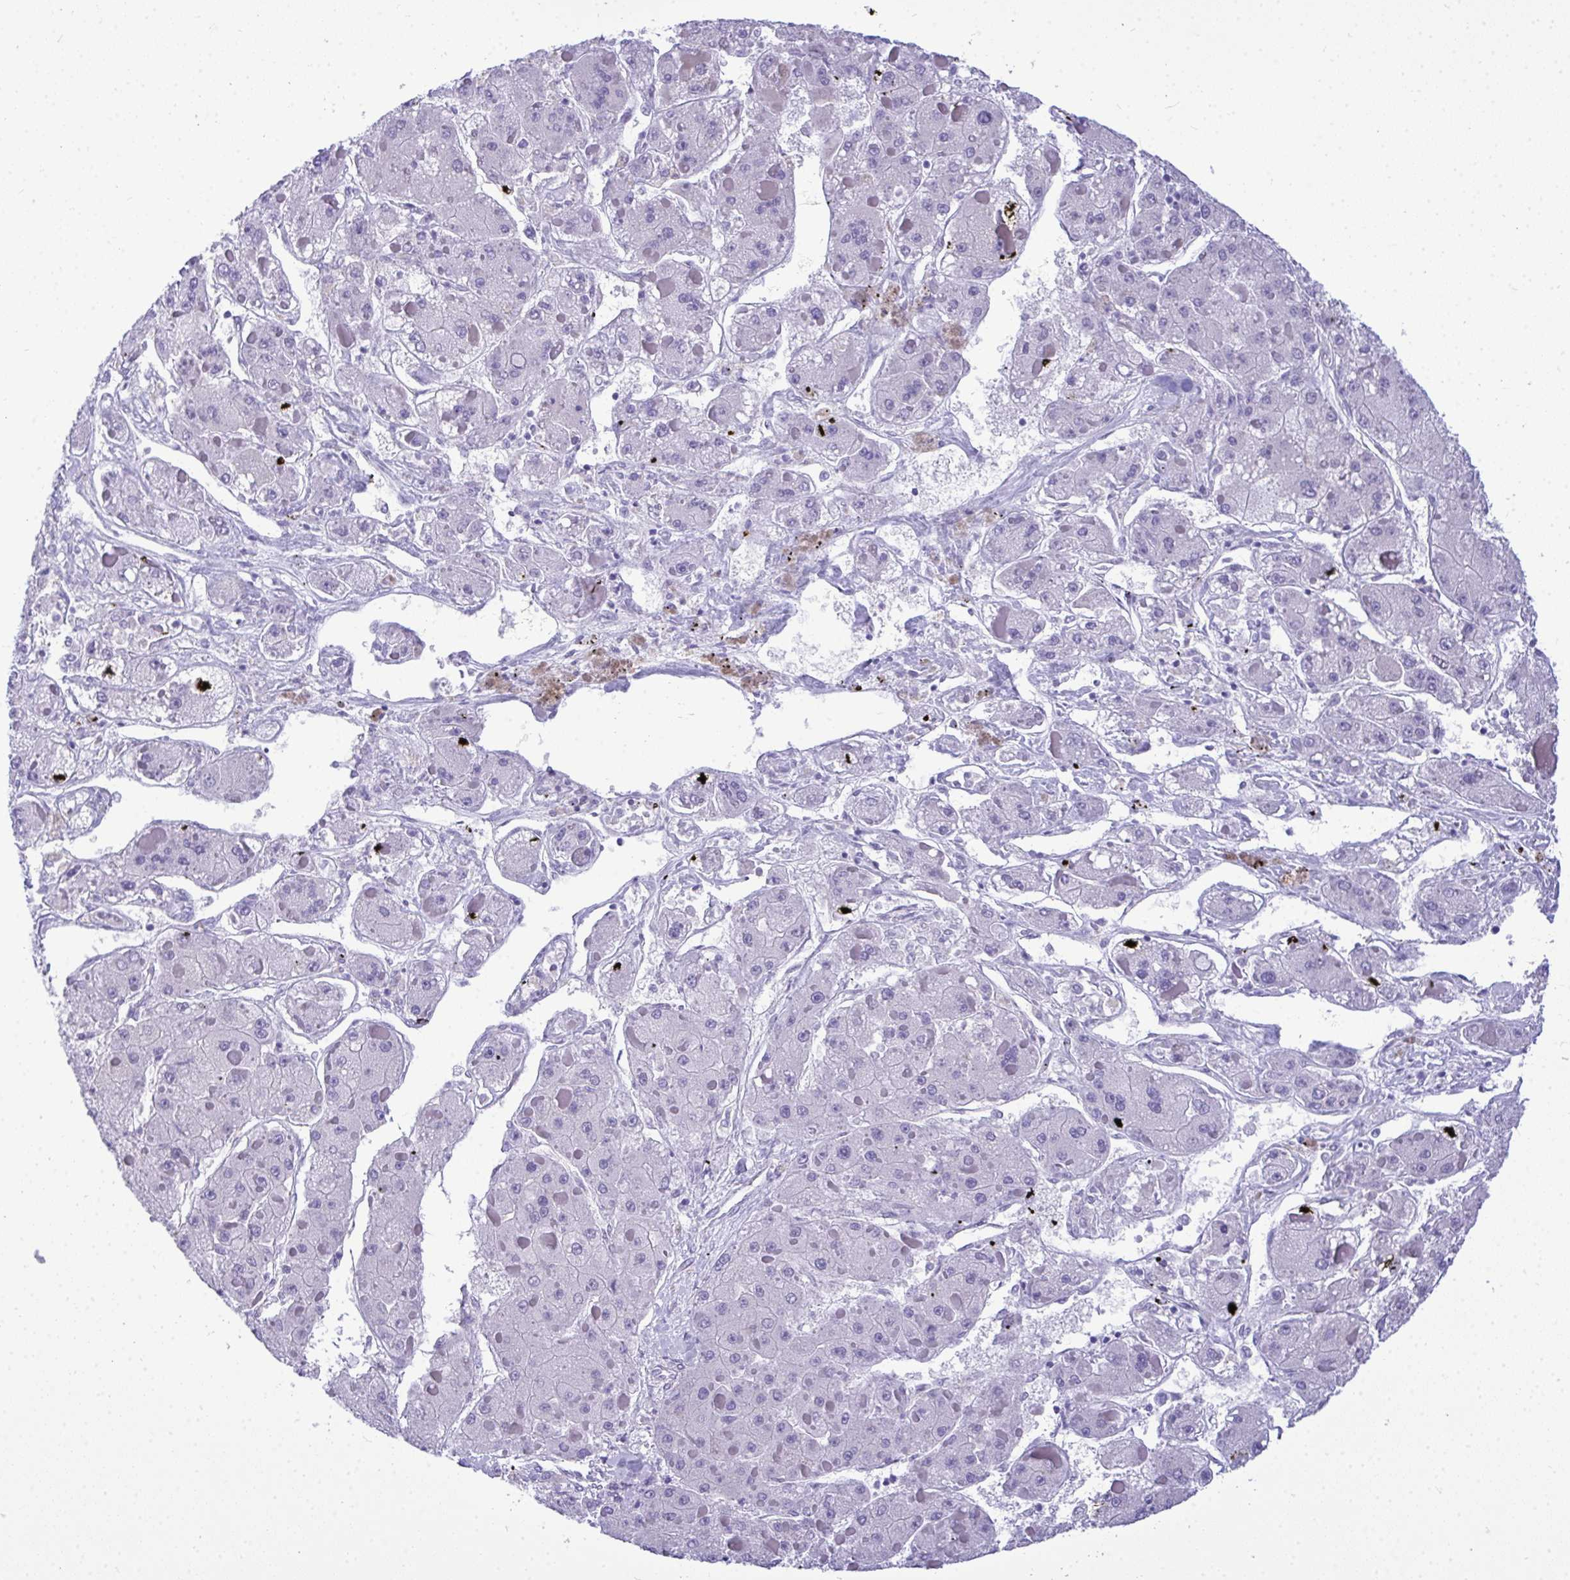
{"staining": {"intensity": "negative", "quantity": "none", "location": "none"}, "tissue": "liver cancer", "cell_type": "Tumor cells", "image_type": "cancer", "snomed": [{"axis": "morphology", "description": "Carcinoma, Hepatocellular, NOS"}, {"axis": "topography", "description": "Liver"}], "caption": "Human liver hepatocellular carcinoma stained for a protein using immunohistochemistry (IHC) demonstrates no expression in tumor cells.", "gene": "TEAD4", "patient": {"sex": "female", "age": 73}}